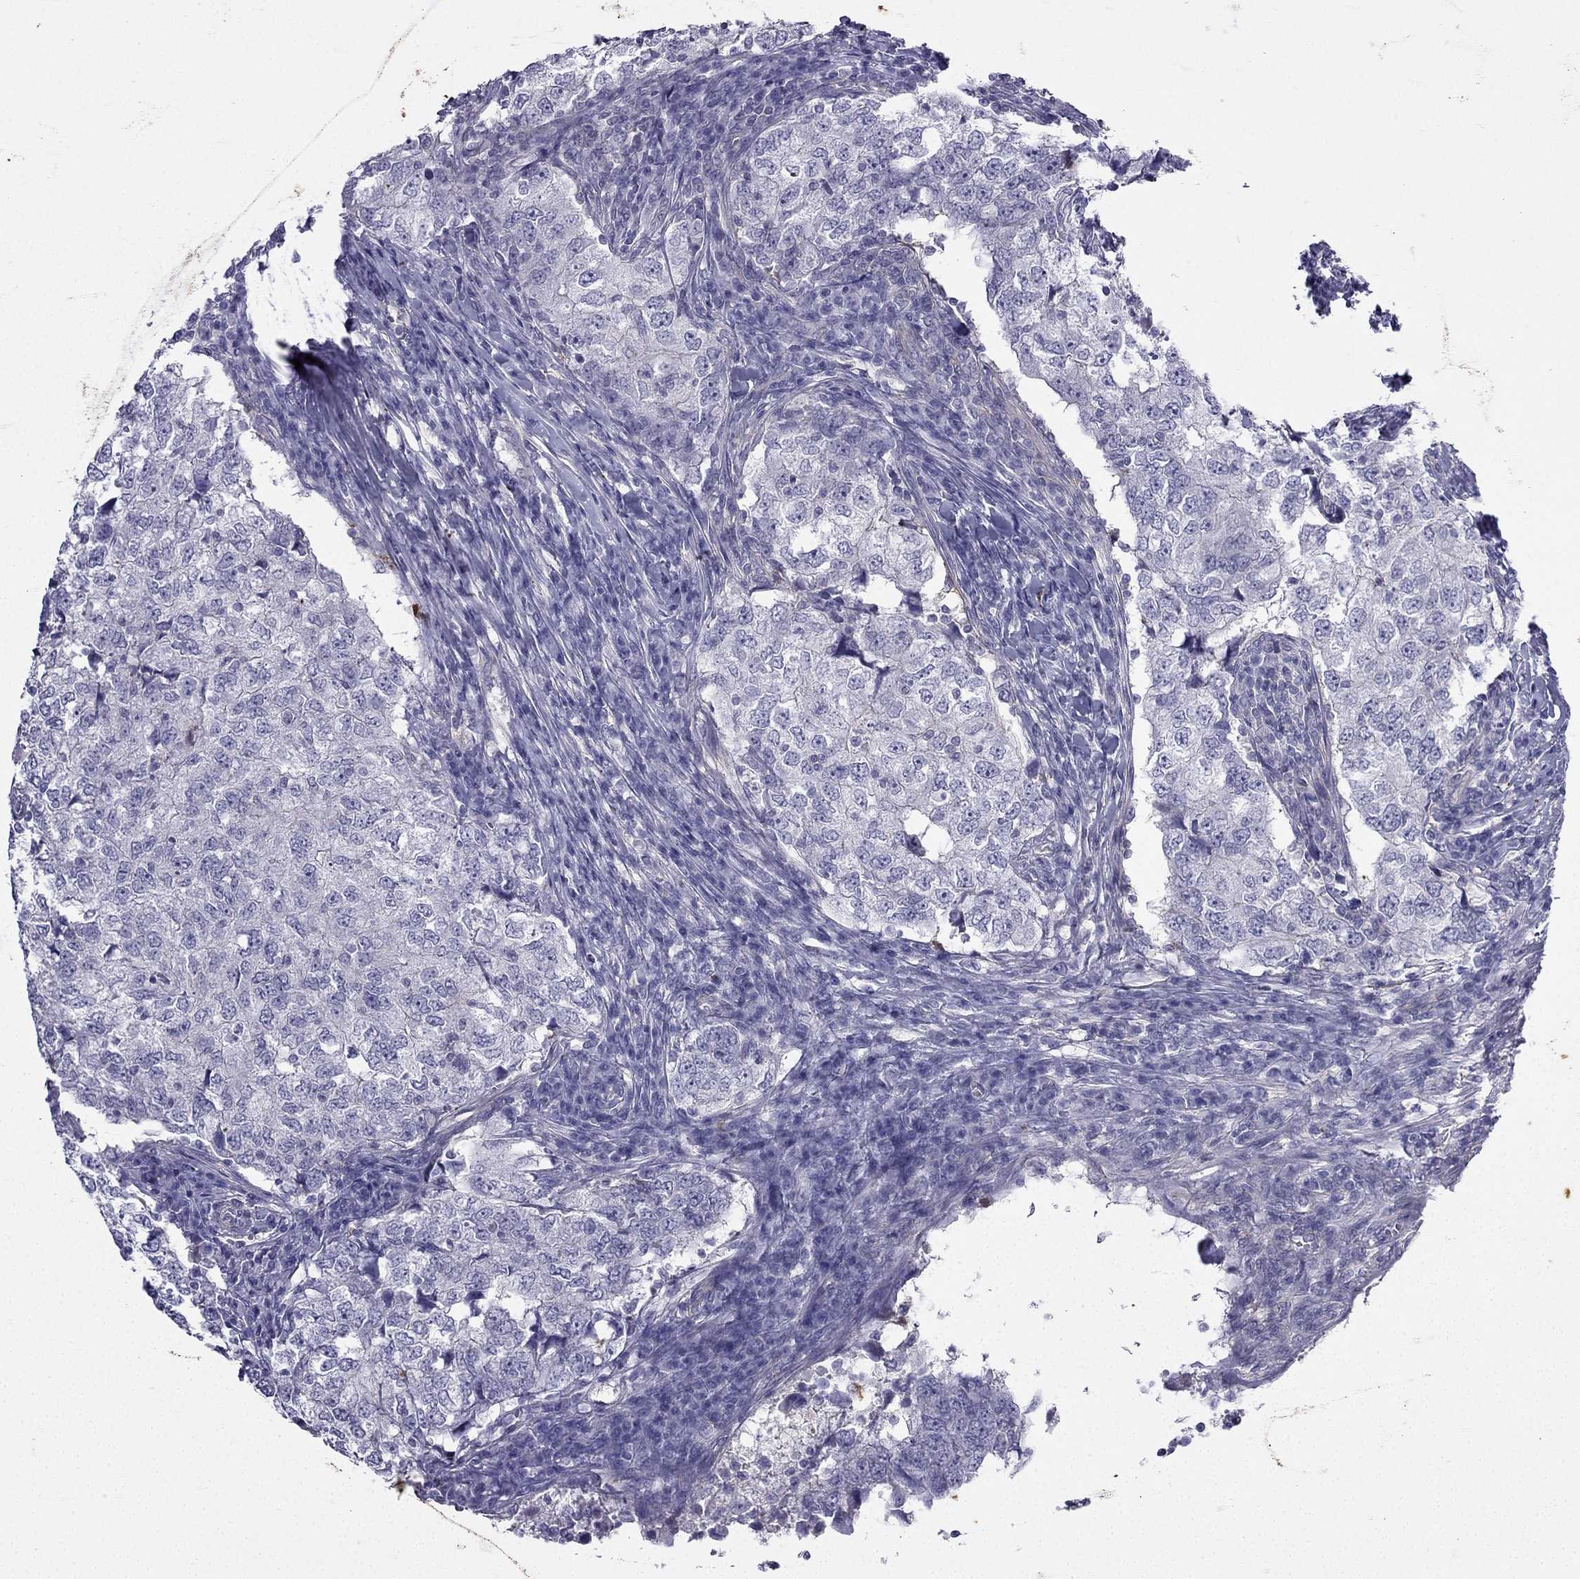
{"staining": {"intensity": "negative", "quantity": "none", "location": "none"}, "tissue": "breast cancer", "cell_type": "Tumor cells", "image_type": "cancer", "snomed": [{"axis": "morphology", "description": "Duct carcinoma"}, {"axis": "topography", "description": "Breast"}], "caption": "A high-resolution histopathology image shows immunohistochemistry (IHC) staining of breast intraductal carcinoma, which demonstrates no significant staining in tumor cells. (DAB IHC visualized using brightfield microscopy, high magnification).", "gene": "GJA8", "patient": {"sex": "female", "age": 30}}